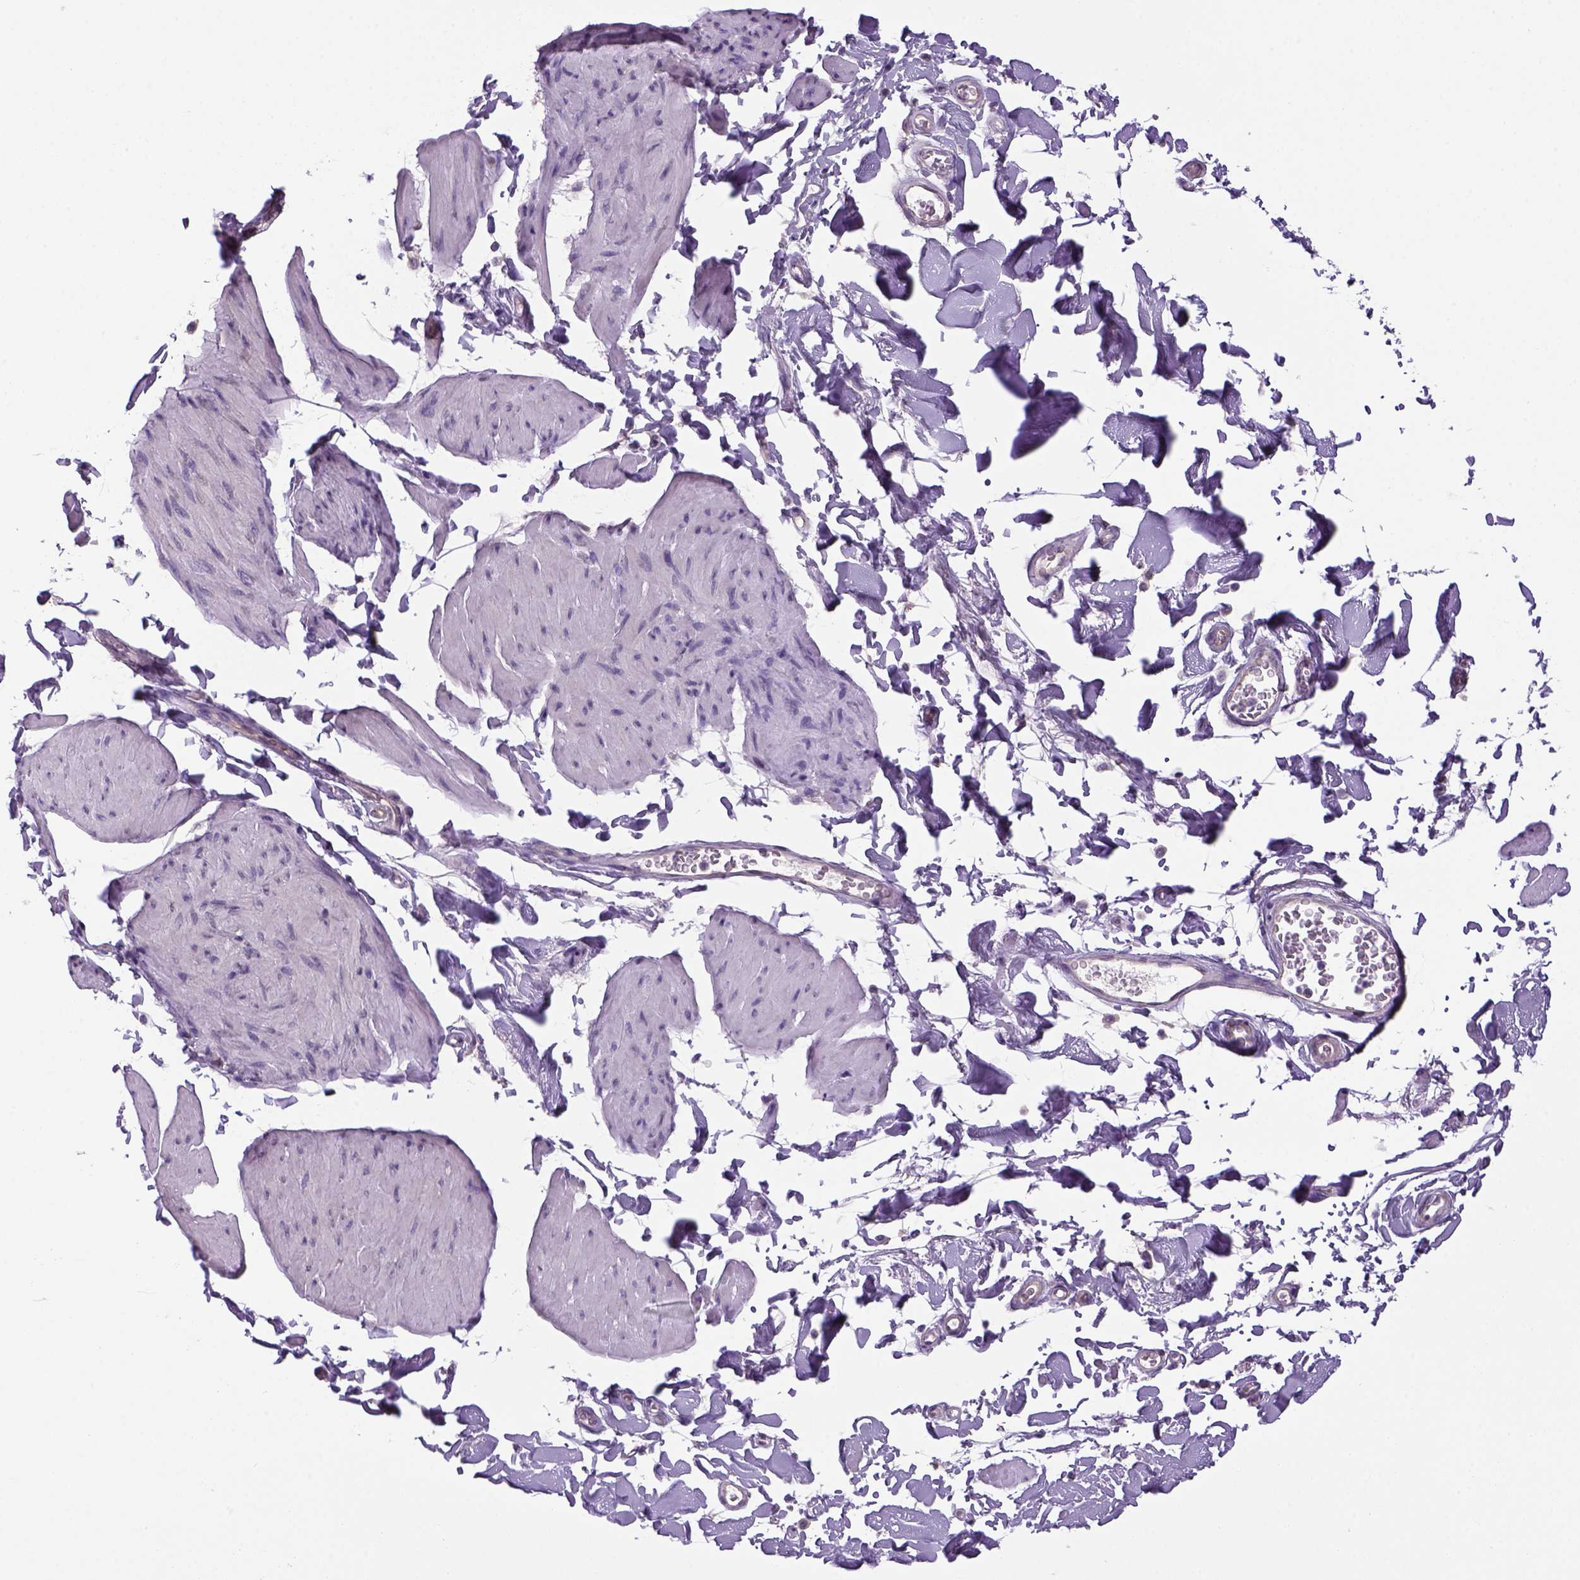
{"staining": {"intensity": "negative", "quantity": "none", "location": "none"}, "tissue": "smooth muscle", "cell_type": "Smooth muscle cells", "image_type": "normal", "snomed": [{"axis": "morphology", "description": "Normal tissue, NOS"}, {"axis": "topography", "description": "Adipose tissue"}, {"axis": "topography", "description": "Smooth muscle"}, {"axis": "topography", "description": "Peripheral nerve tissue"}], "caption": "An immunohistochemistry (IHC) photomicrograph of normal smooth muscle is shown. There is no staining in smooth muscle cells of smooth muscle.", "gene": "PRRT1", "patient": {"sex": "male", "age": 83}}